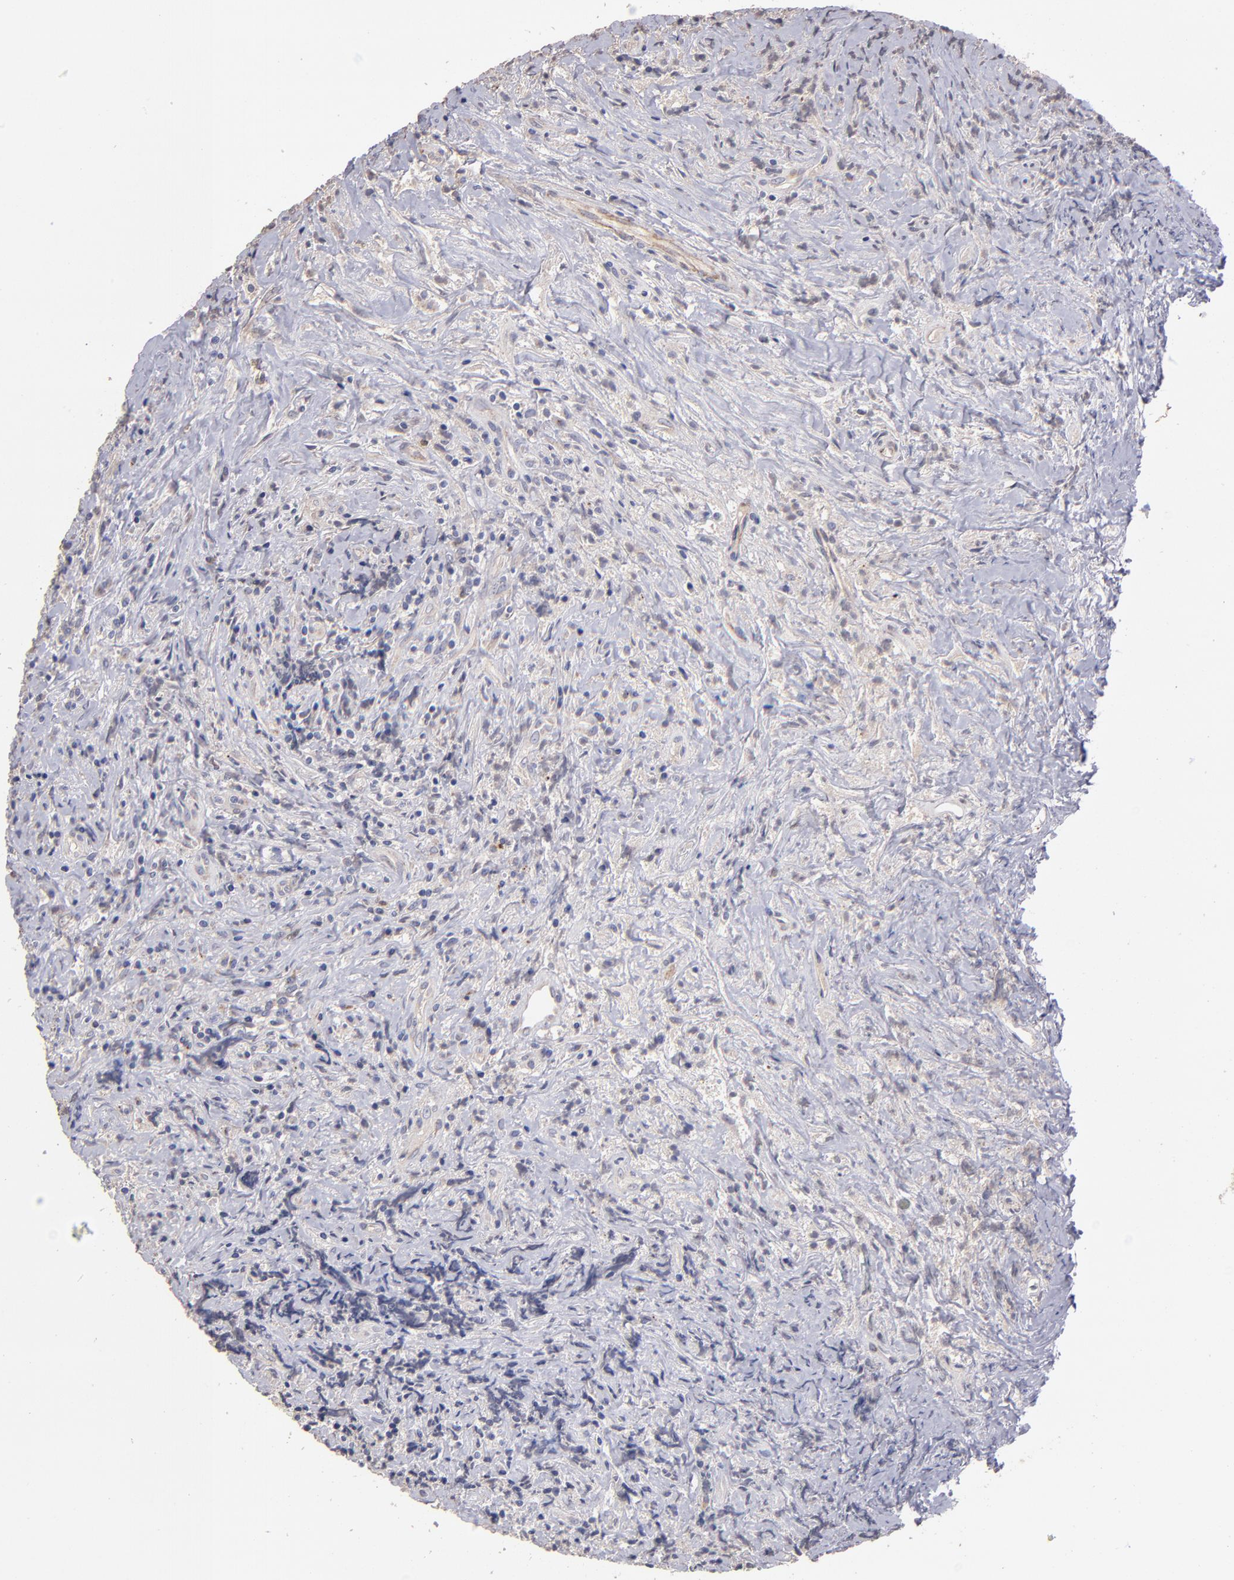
{"staining": {"intensity": "weak", "quantity": "25%-75%", "location": "cytoplasmic/membranous"}, "tissue": "lymphoma", "cell_type": "Tumor cells", "image_type": "cancer", "snomed": [{"axis": "morphology", "description": "Hodgkin's disease, NOS"}, {"axis": "topography", "description": "Lymph node"}], "caption": "This is an image of immunohistochemistry (IHC) staining of lymphoma, which shows weak expression in the cytoplasmic/membranous of tumor cells.", "gene": "MAGEE1", "patient": {"sex": "female", "age": 25}}